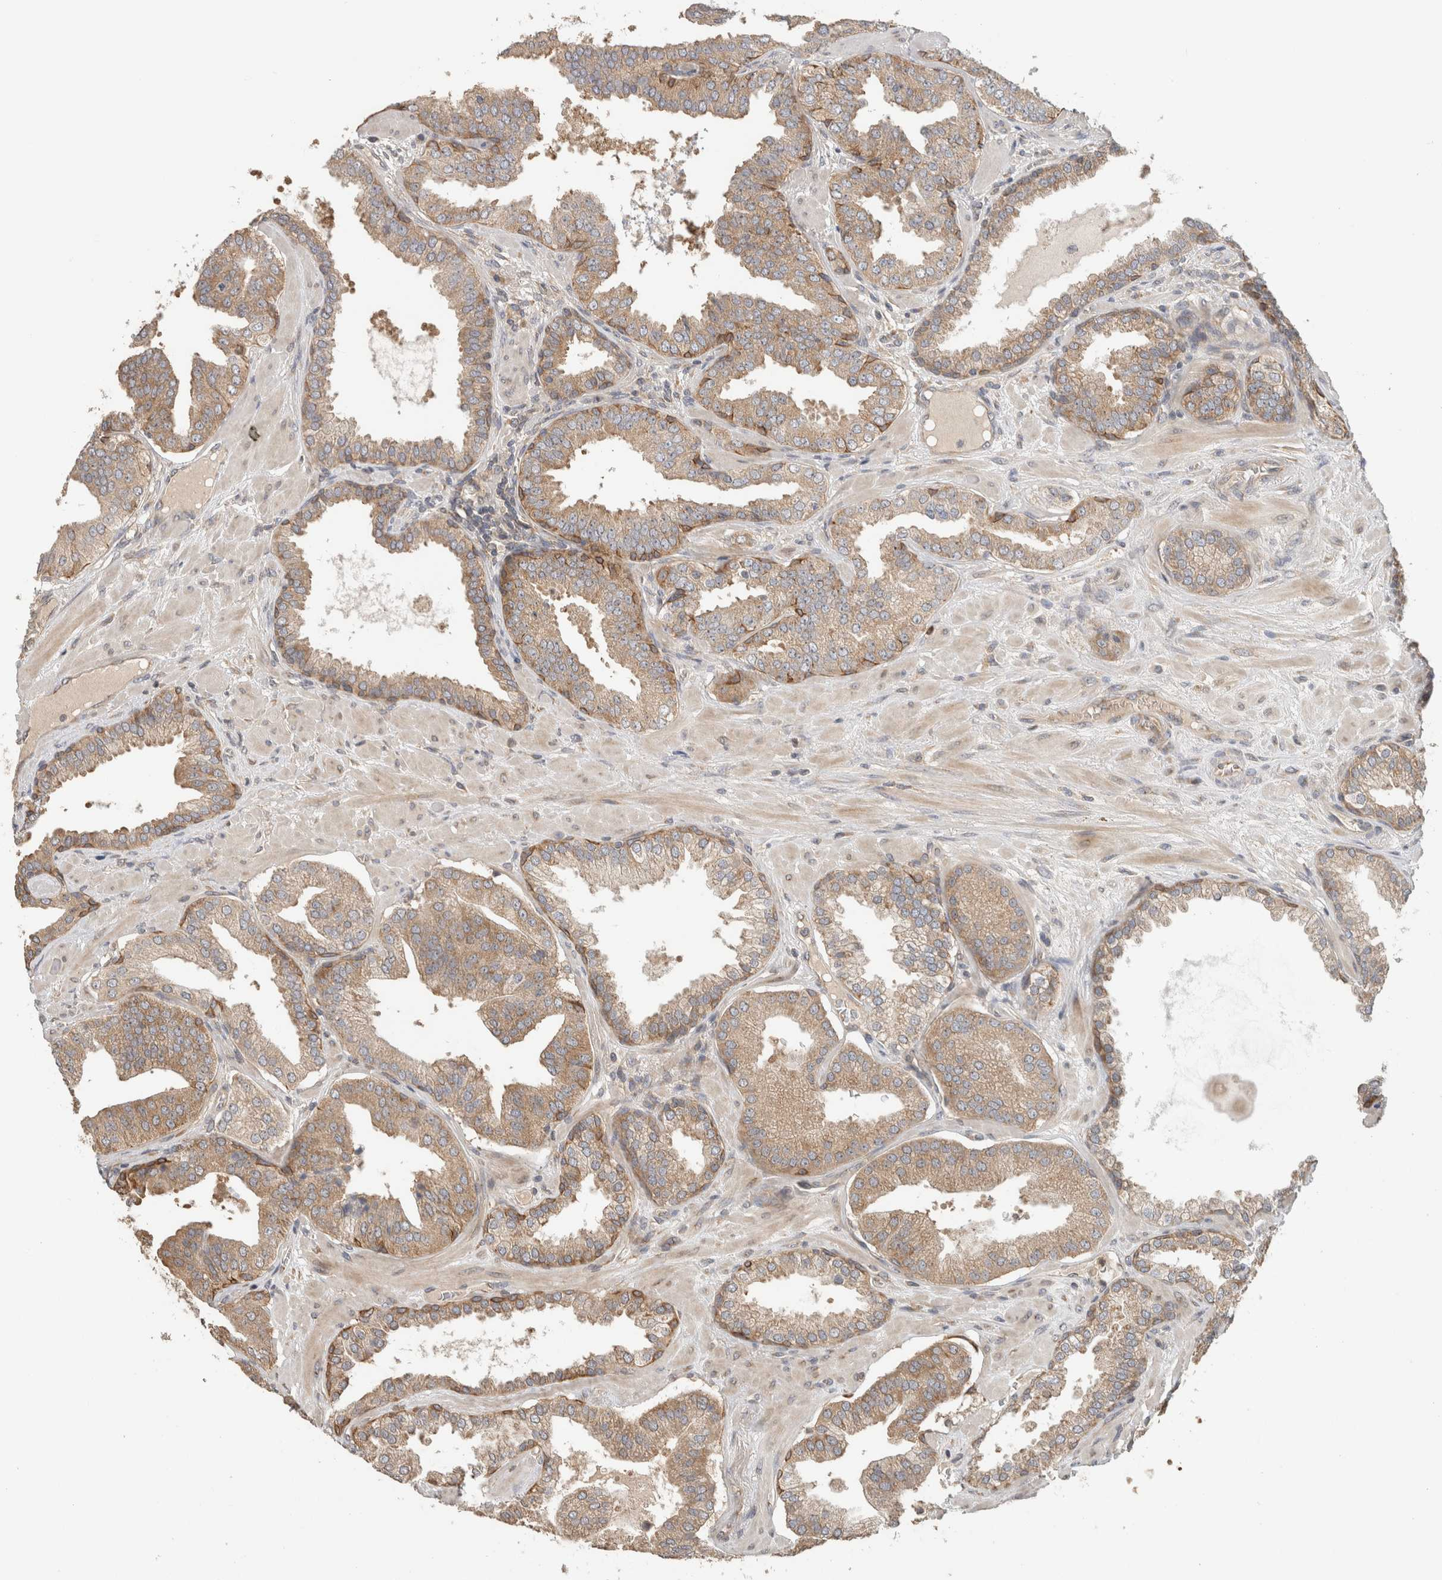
{"staining": {"intensity": "weak", "quantity": ">75%", "location": "cytoplasmic/membranous"}, "tissue": "prostate cancer", "cell_type": "Tumor cells", "image_type": "cancer", "snomed": [{"axis": "morphology", "description": "Adenocarcinoma, Low grade"}, {"axis": "topography", "description": "Prostate"}], "caption": "This image reveals IHC staining of human prostate cancer (low-grade adenocarcinoma), with low weak cytoplasmic/membranous expression in about >75% of tumor cells.", "gene": "PUM1", "patient": {"sex": "male", "age": 62}}